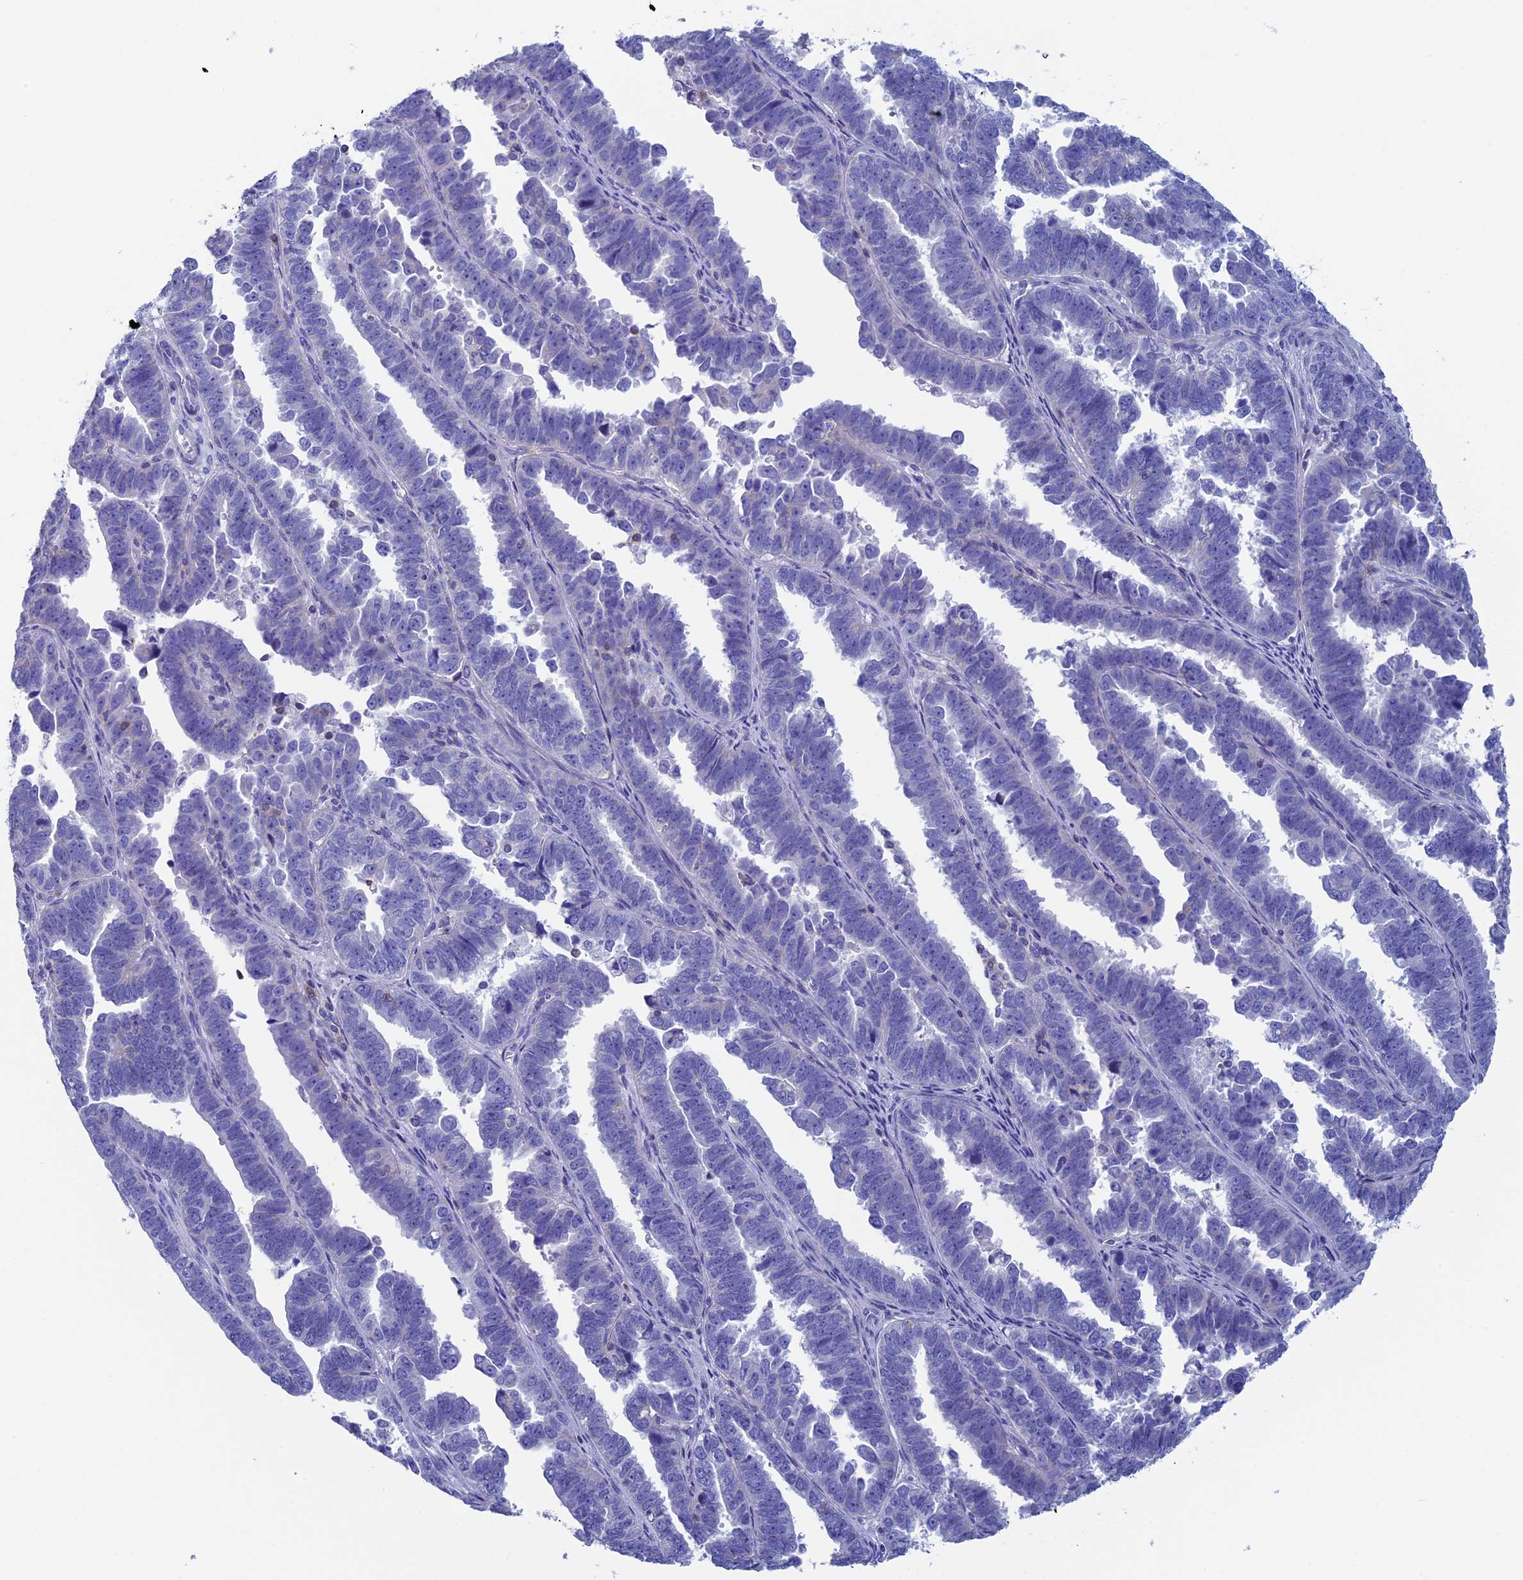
{"staining": {"intensity": "negative", "quantity": "none", "location": "none"}, "tissue": "endometrial cancer", "cell_type": "Tumor cells", "image_type": "cancer", "snomed": [{"axis": "morphology", "description": "Adenocarcinoma, NOS"}, {"axis": "topography", "description": "Endometrium"}], "caption": "Tumor cells show no significant protein expression in endometrial cancer.", "gene": "SEPTIN1", "patient": {"sex": "female", "age": 75}}